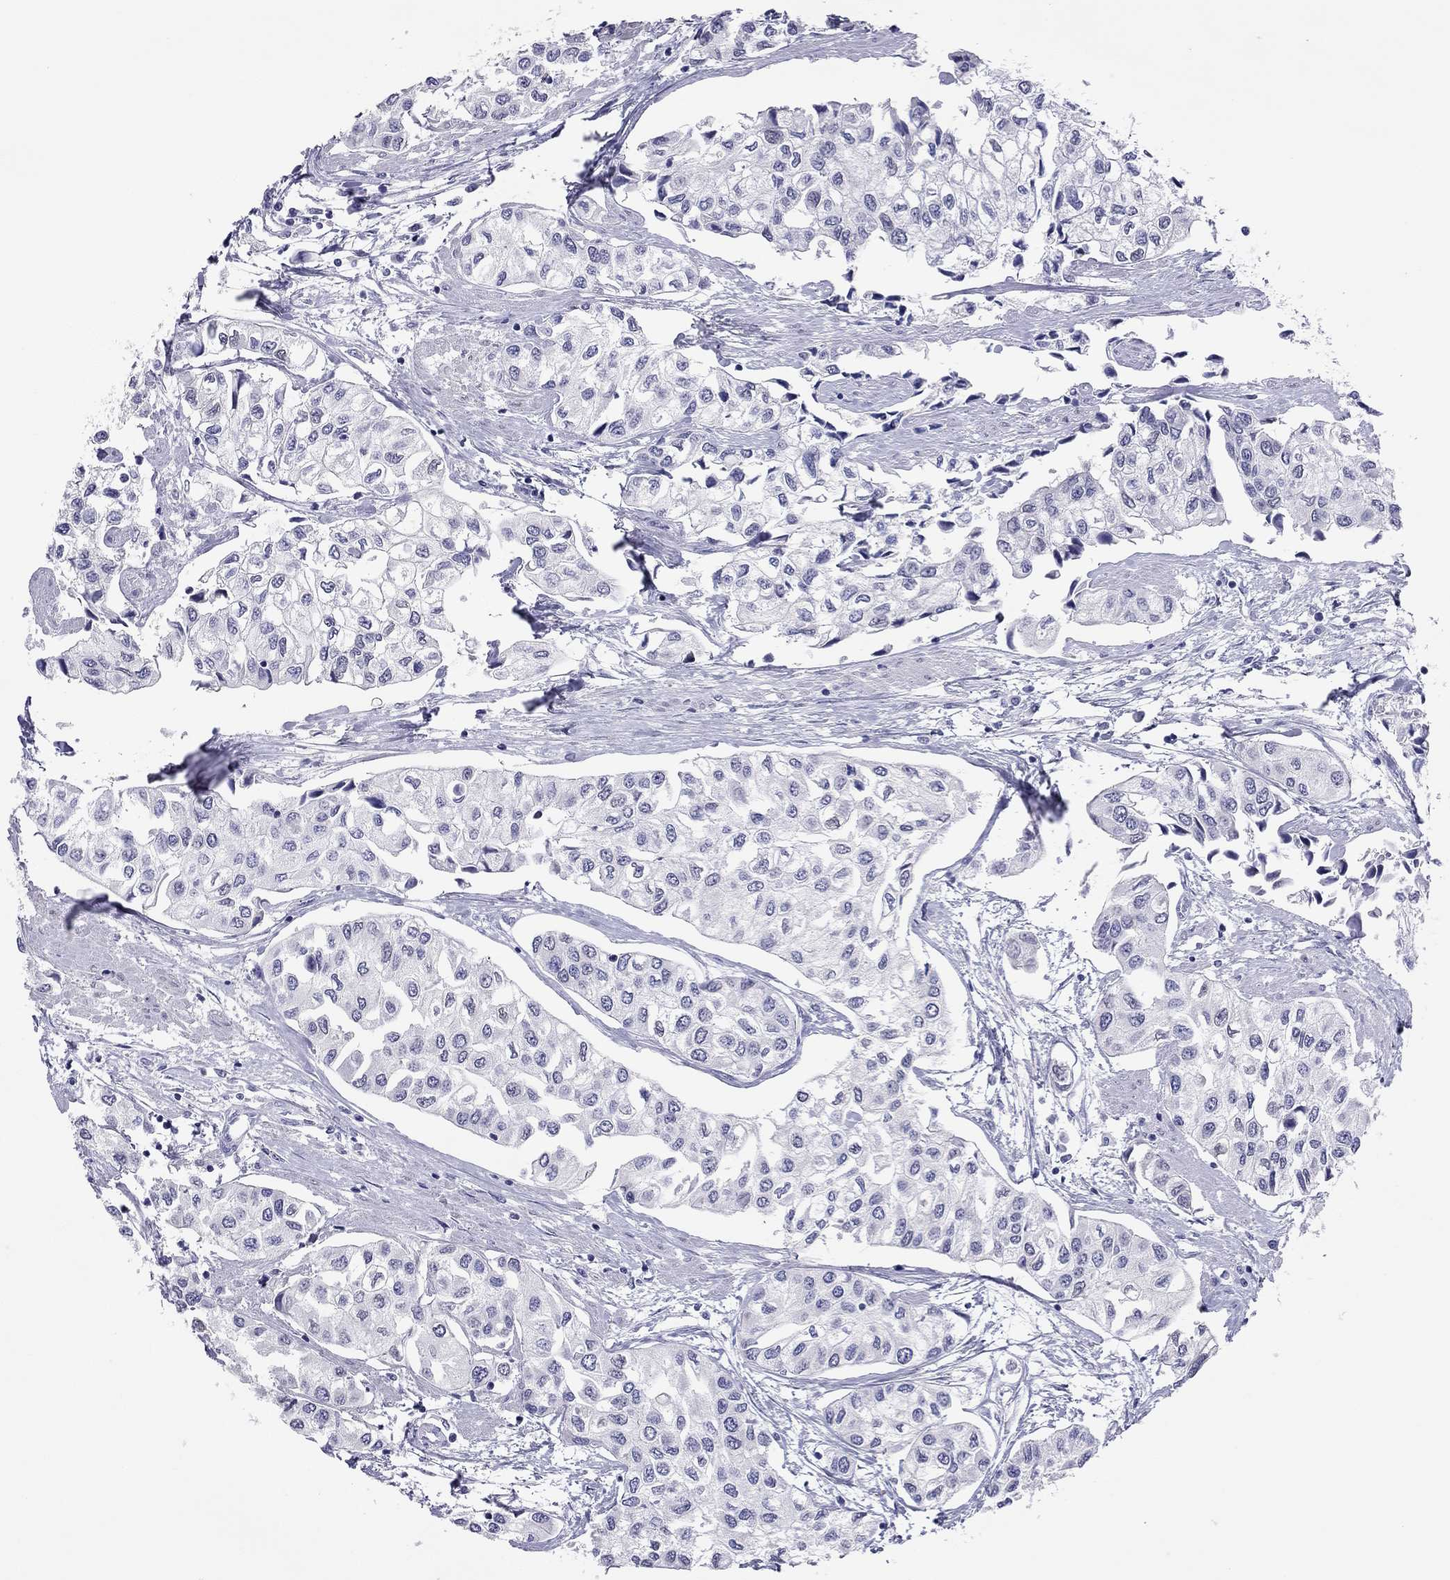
{"staining": {"intensity": "negative", "quantity": "none", "location": "none"}, "tissue": "urothelial cancer", "cell_type": "Tumor cells", "image_type": "cancer", "snomed": [{"axis": "morphology", "description": "Urothelial carcinoma, High grade"}, {"axis": "topography", "description": "Urinary bladder"}], "caption": "An immunohistochemistry (IHC) image of urothelial cancer is shown. There is no staining in tumor cells of urothelial cancer.", "gene": "ARMC12", "patient": {"sex": "male", "age": 73}}